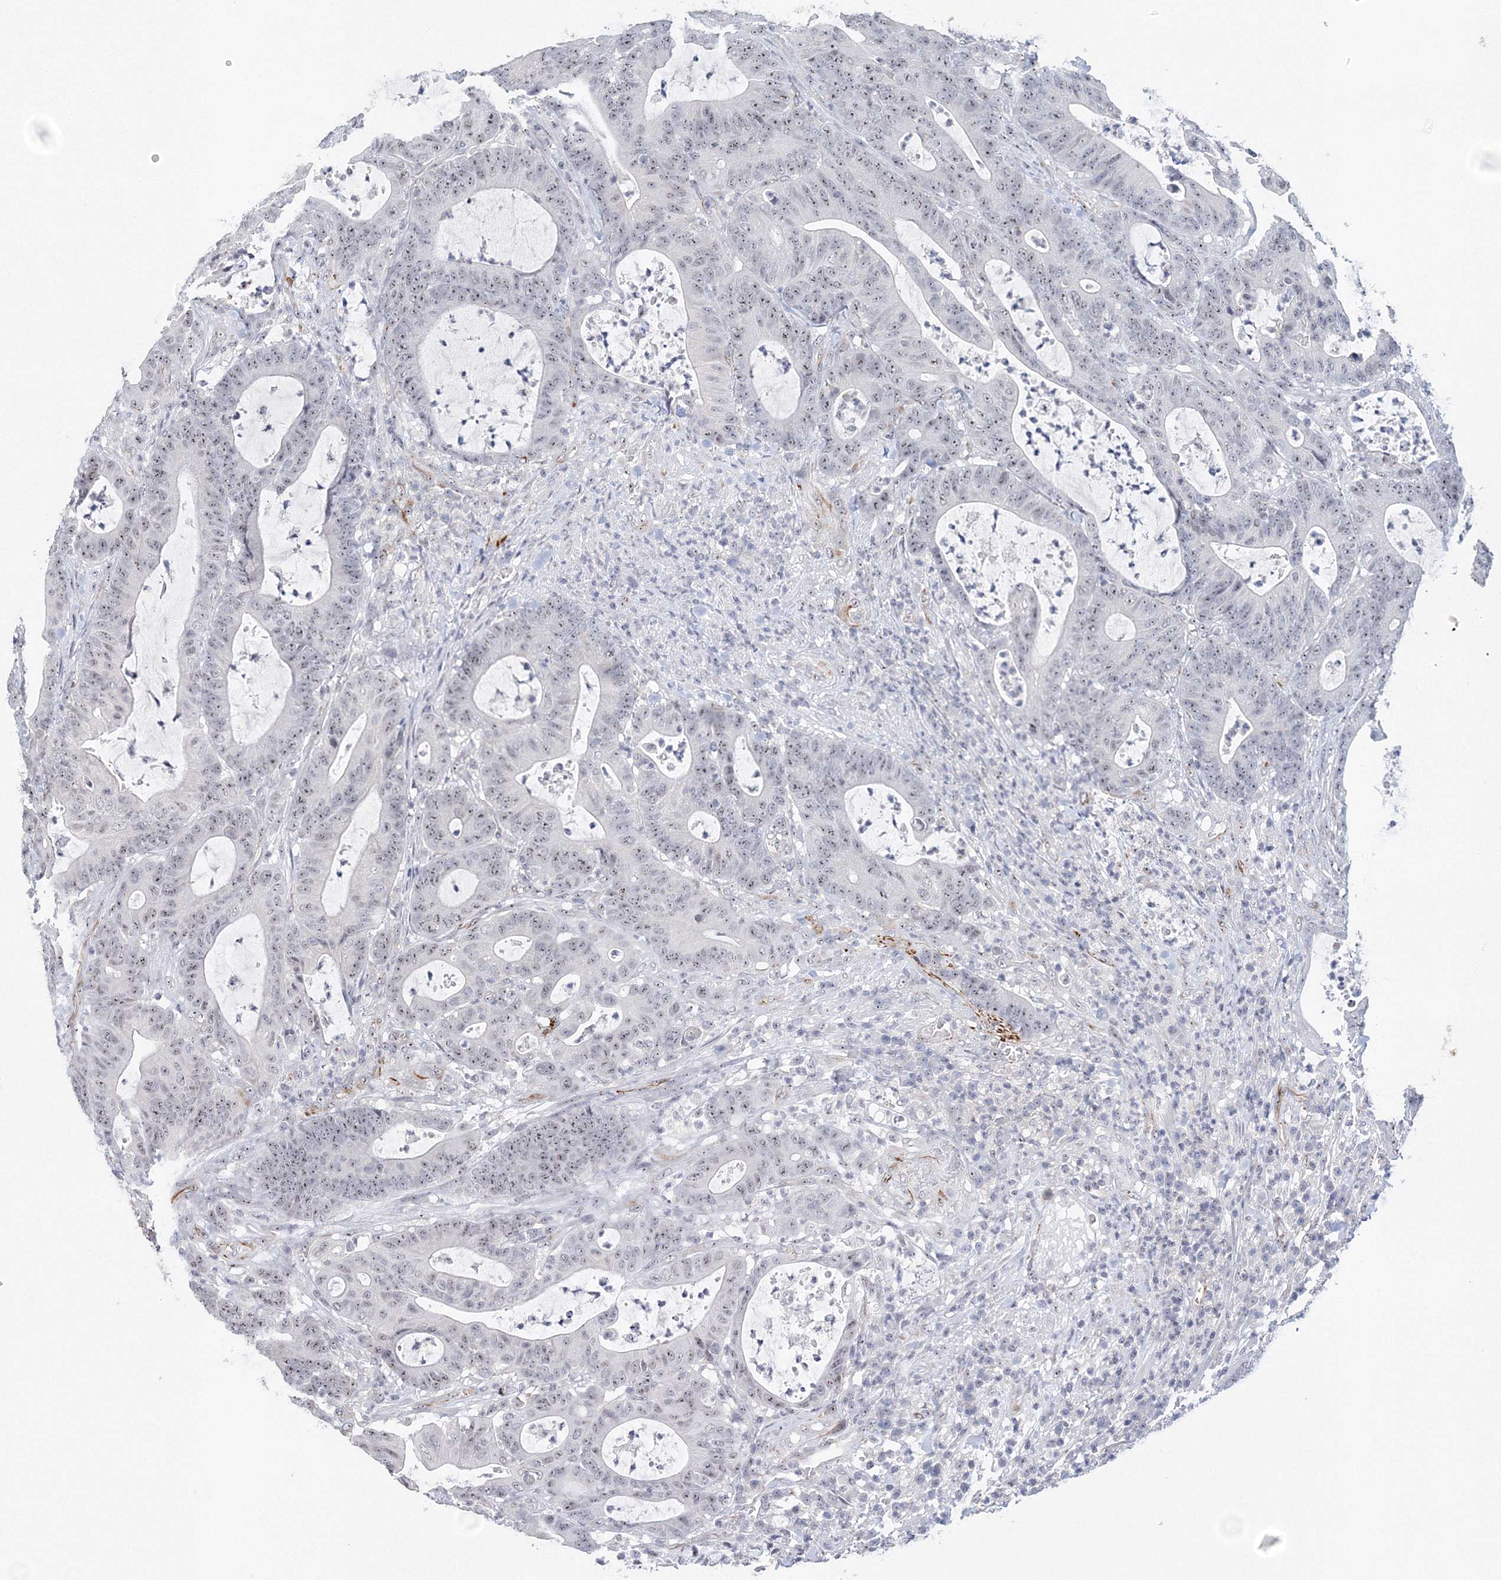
{"staining": {"intensity": "weak", "quantity": "25%-75%", "location": "nuclear"}, "tissue": "colorectal cancer", "cell_type": "Tumor cells", "image_type": "cancer", "snomed": [{"axis": "morphology", "description": "Adenocarcinoma, NOS"}, {"axis": "topography", "description": "Colon"}], "caption": "Brown immunohistochemical staining in colorectal adenocarcinoma shows weak nuclear positivity in approximately 25%-75% of tumor cells.", "gene": "SIRT7", "patient": {"sex": "female", "age": 84}}